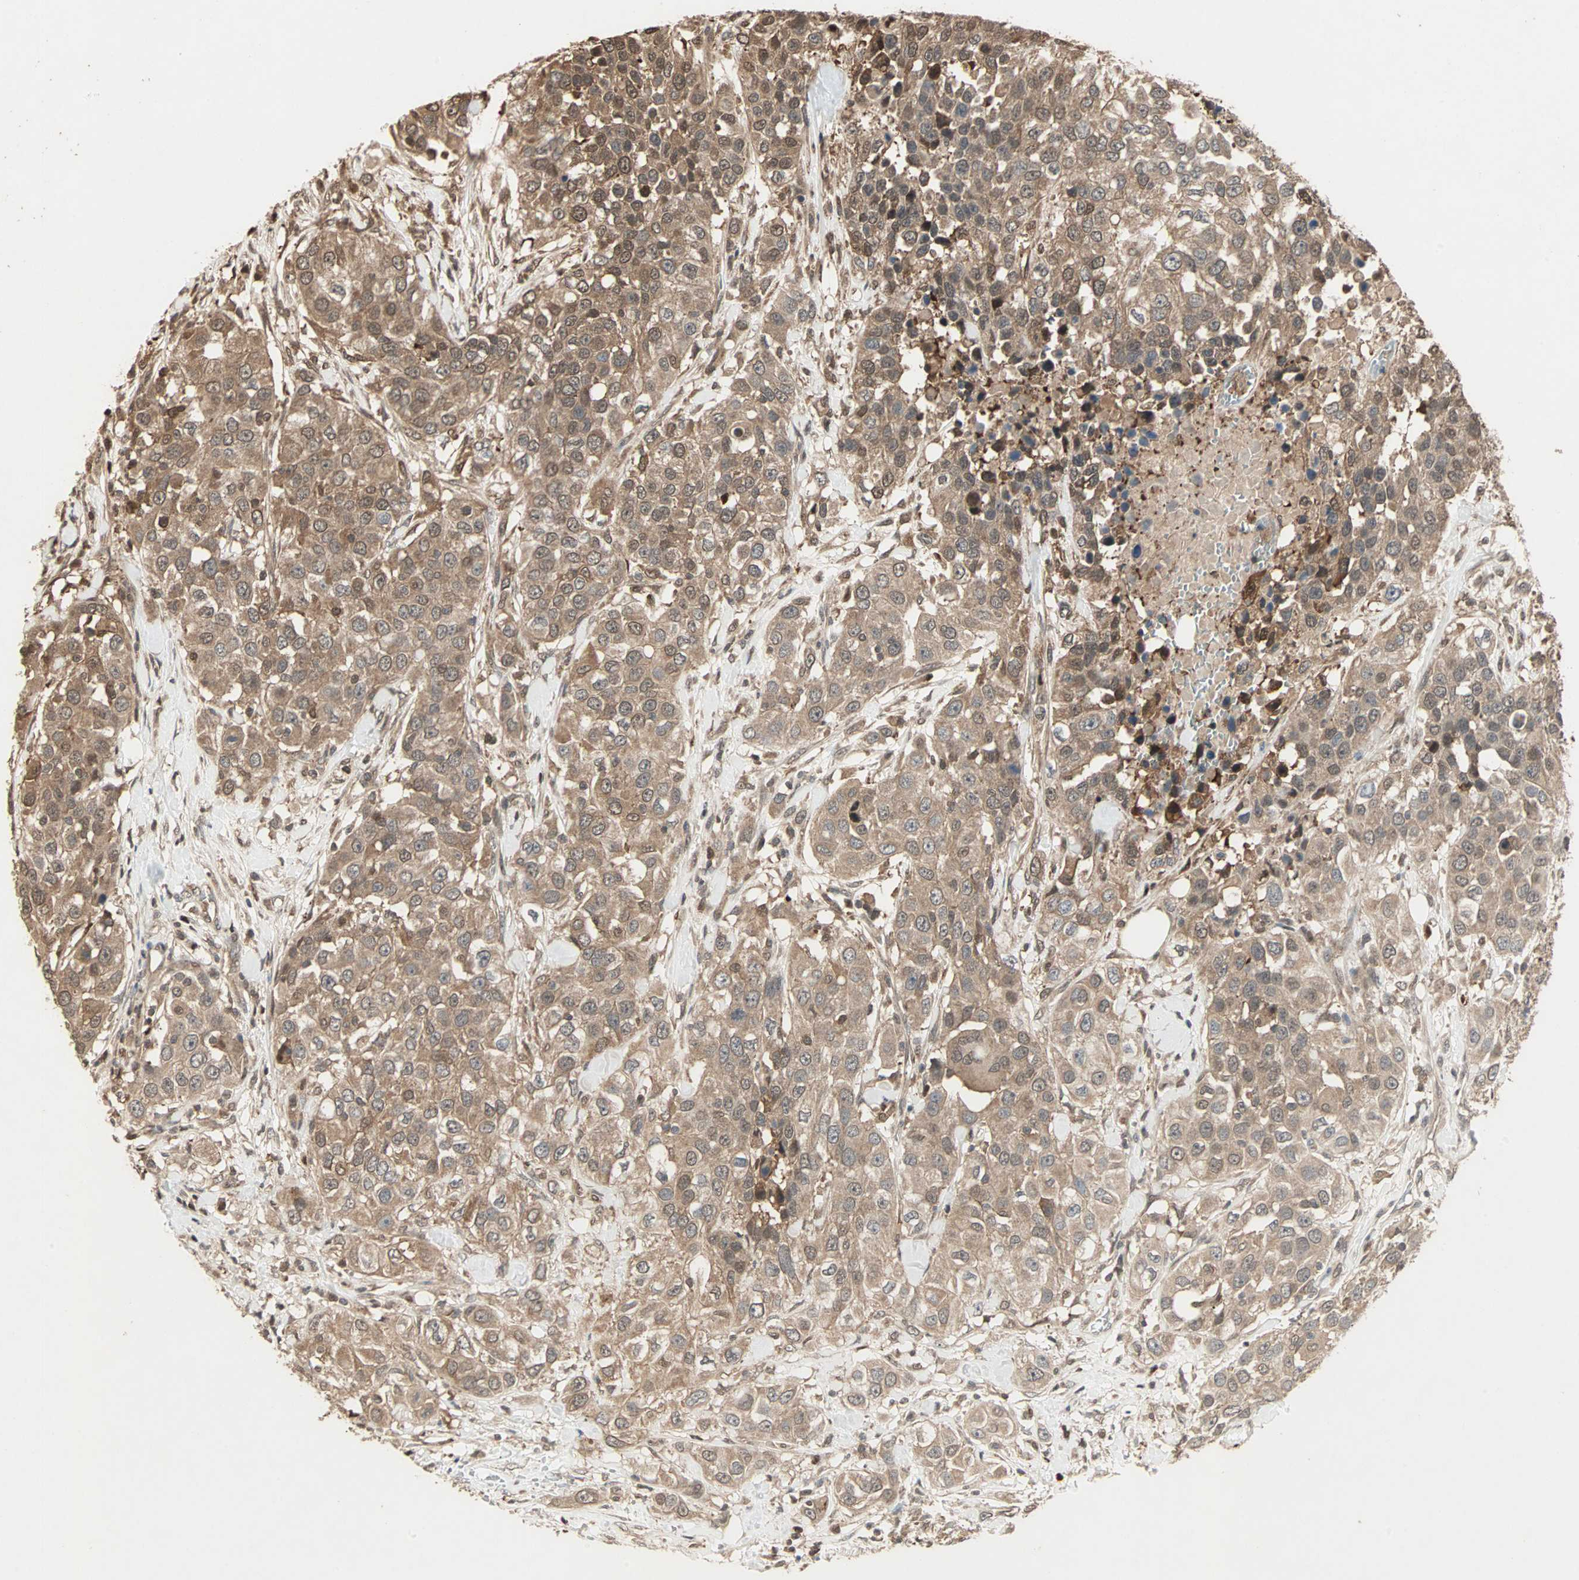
{"staining": {"intensity": "moderate", "quantity": ">75%", "location": "cytoplasmic/membranous,nuclear"}, "tissue": "urothelial cancer", "cell_type": "Tumor cells", "image_type": "cancer", "snomed": [{"axis": "morphology", "description": "Urothelial carcinoma, High grade"}, {"axis": "topography", "description": "Urinary bladder"}], "caption": "A high-resolution micrograph shows immunohistochemistry staining of high-grade urothelial carcinoma, which demonstrates moderate cytoplasmic/membranous and nuclear staining in about >75% of tumor cells.", "gene": "DRG2", "patient": {"sex": "female", "age": 80}}